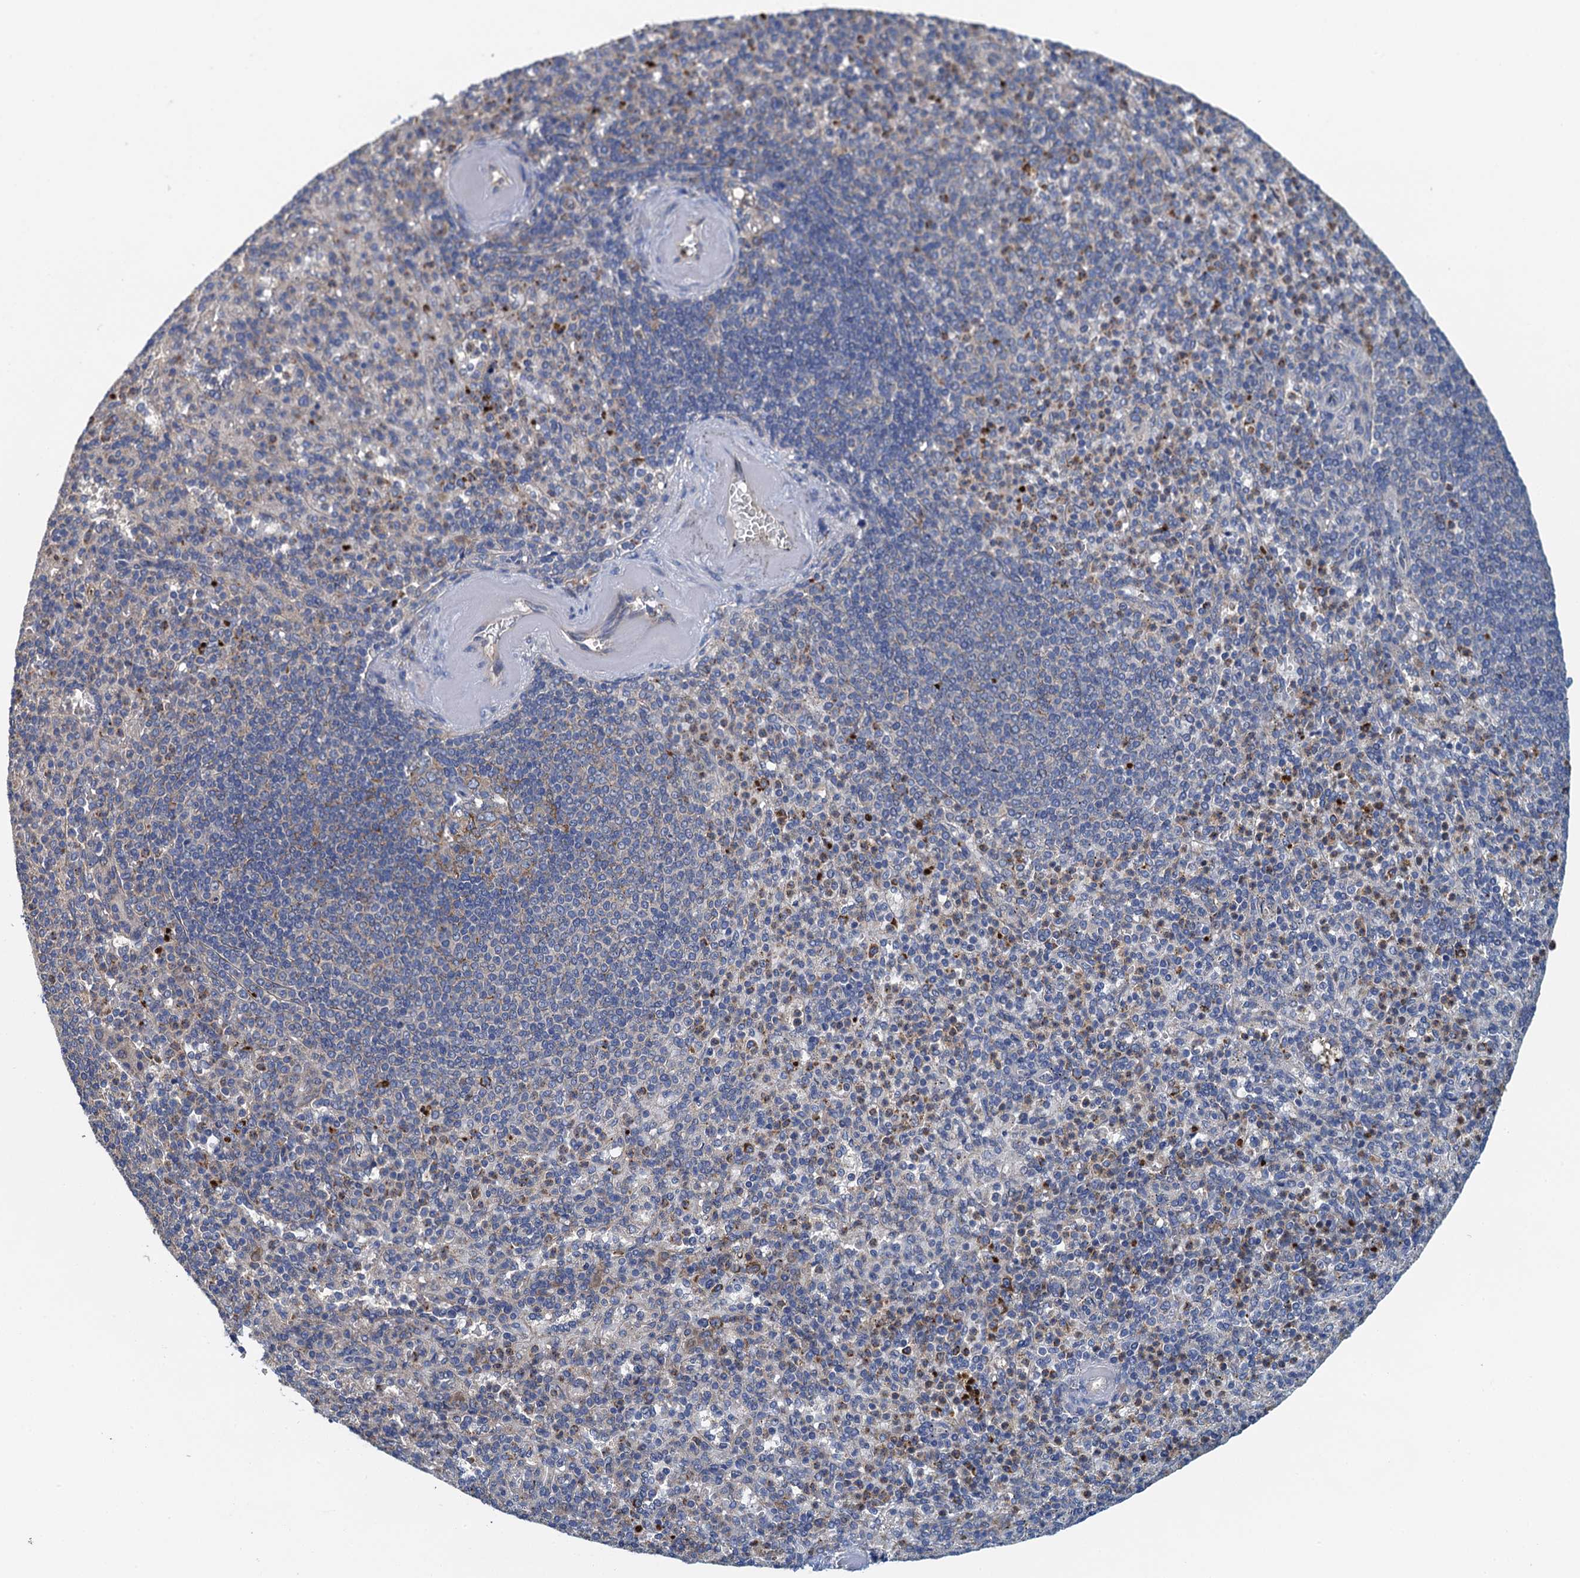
{"staining": {"intensity": "moderate", "quantity": "25%-75%", "location": "cytoplasmic/membranous"}, "tissue": "spleen", "cell_type": "Cells in red pulp", "image_type": "normal", "snomed": [{"axis": "morphology", "description": "Normal tissue, NOS"}, {"axis": "topography", "description": "Spleen"}], "caption": "Immunohistochemical staining of normal spleen displays medium levels of moderate cytoplasmic/membranous expression in approximately 25%-75% of cells in red pulp.", "gene": "ADCY9", "patient": {"sex": "female", "age": 74}}